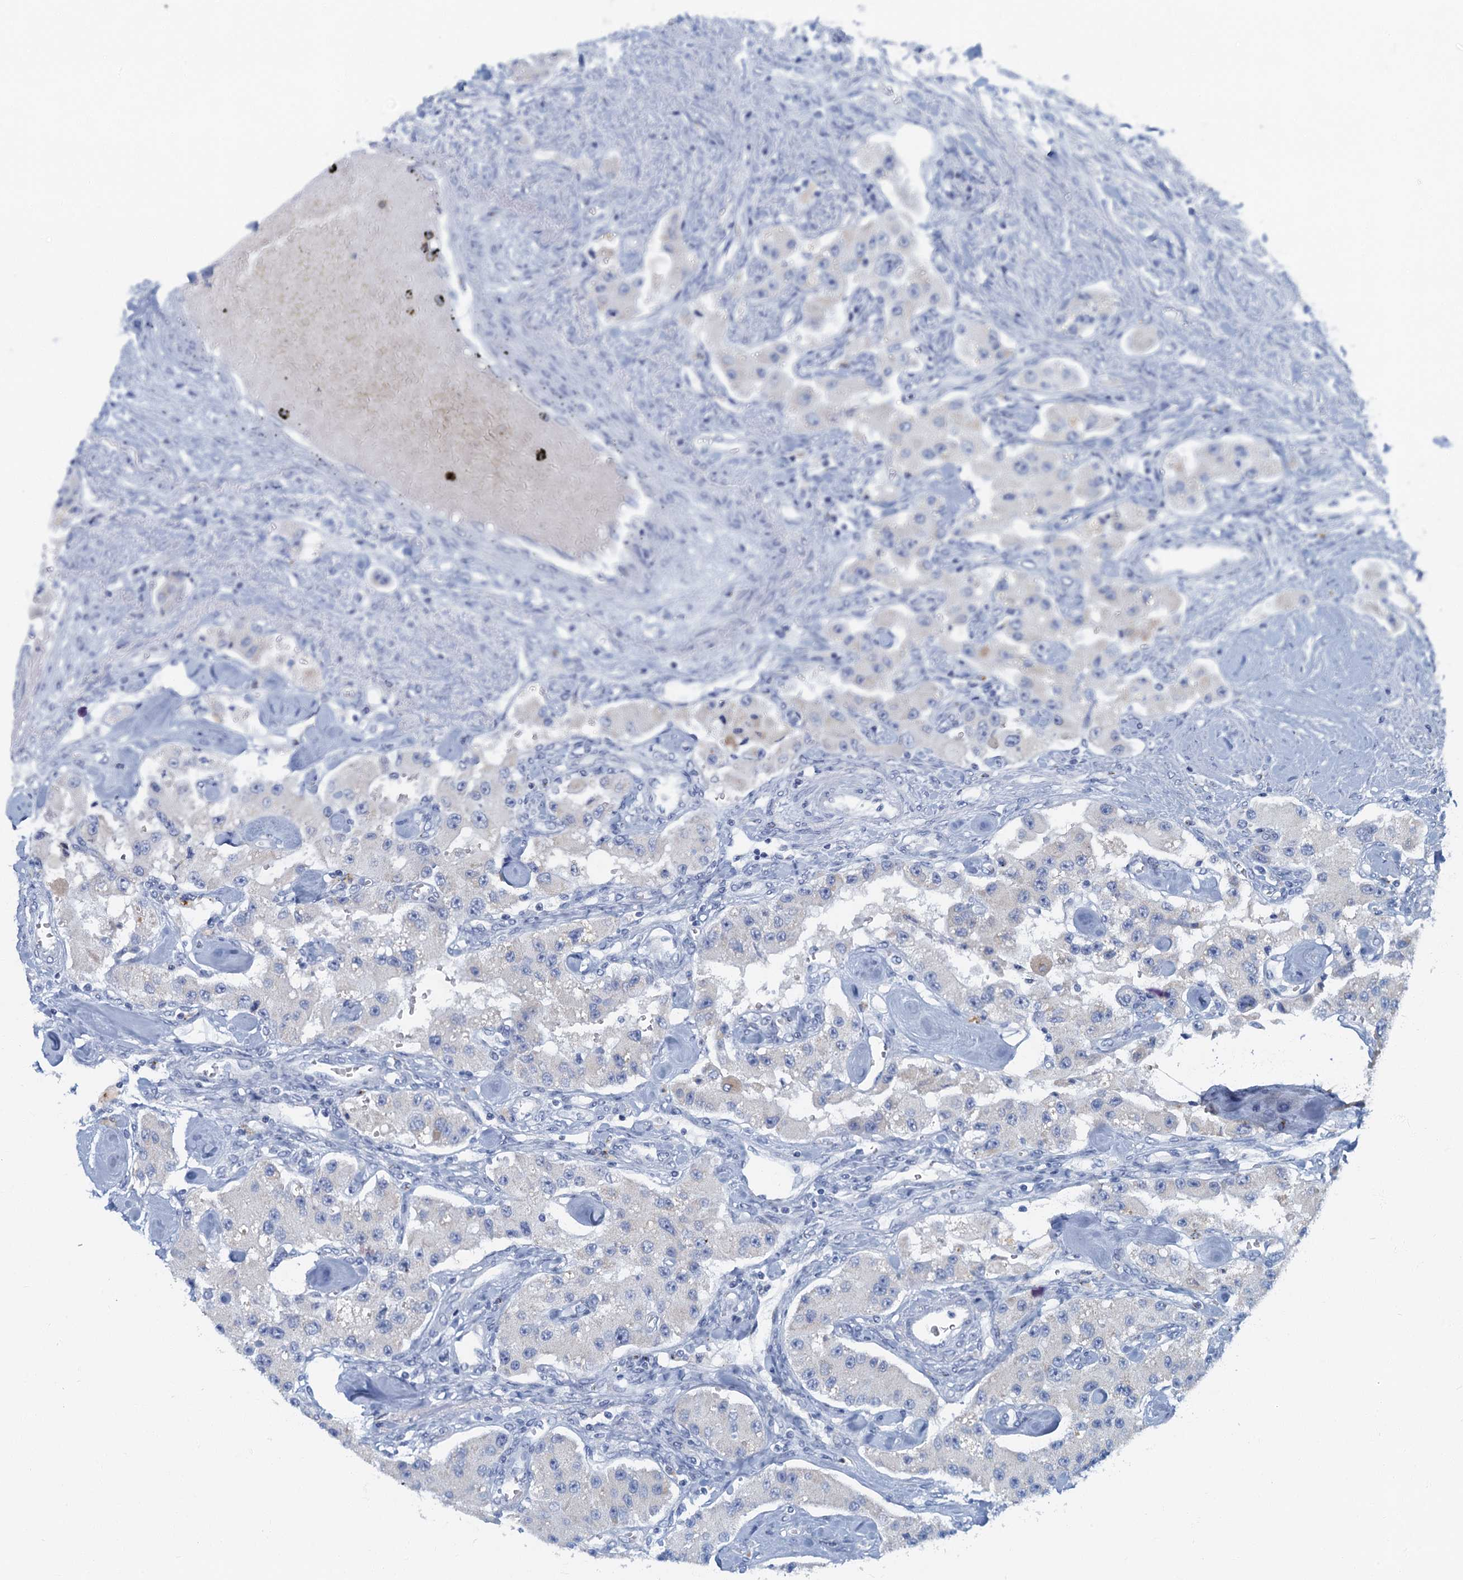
{"staining": {"intensity": "negative", "quantity": "none", "location": "none"}, "tissue": "carcinoid", "cell_type": "Tumor cells", "image_type": "cancer", "snomed": [{"axis": "morphology", "description": "Carcinoid, malignant, NOS"}, {"axis": "topography", "description": "Pancreas"}], "caption": "Malignant carcinoid stained for a protein using IHC displays no staining tumor cells.", "gene": "LYPD3", "patient": {"sex": "male", "age": 41}}